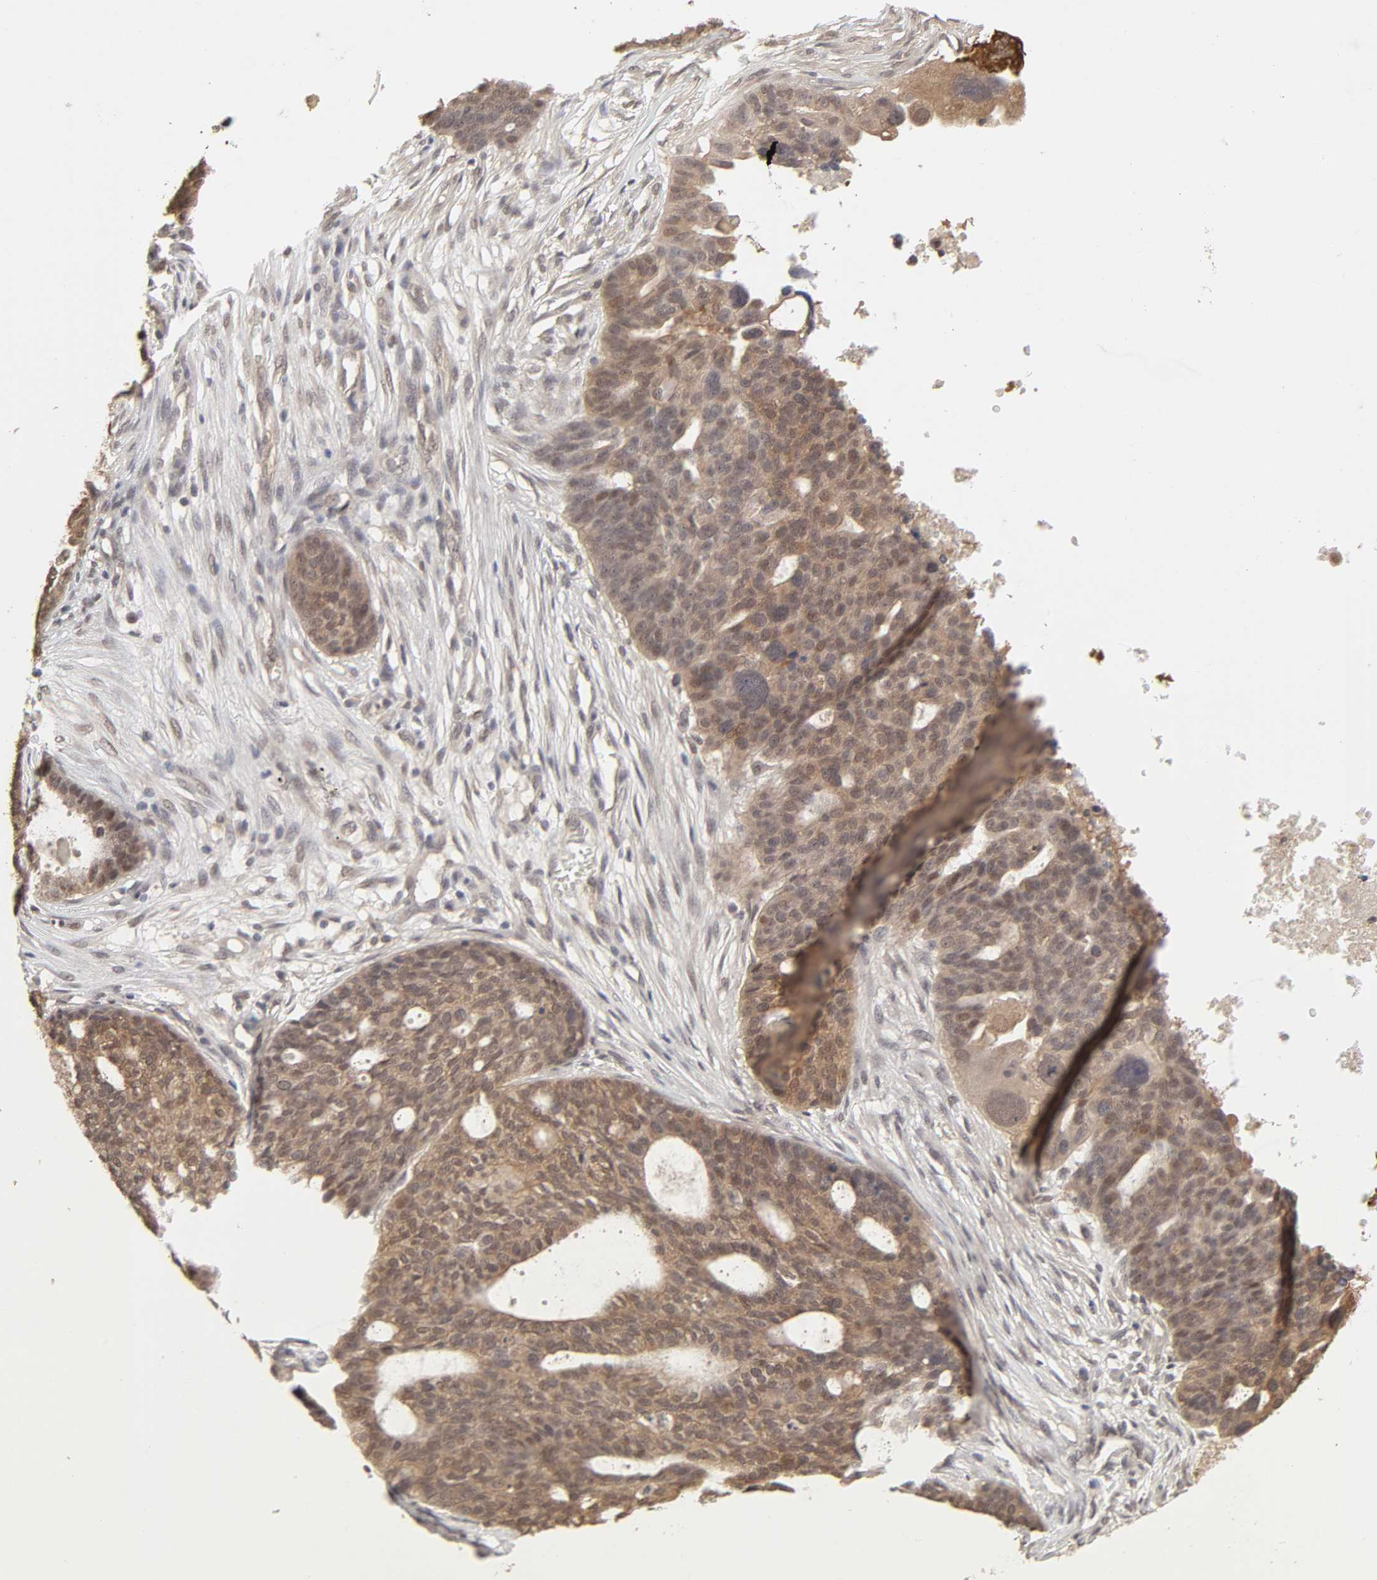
{"staining": {"intensity": "moderate", "quantity": ">75%", "location": "cytoplasmic/membranous"}, "tissue": "ovarian cancer", "cell_type": "Tumor cells", "image_type": "cancer", "snomed": [{"axis": "morphology", "description": "Cystadenocarcinoma, serous, NOS"}, {"axis": "topography", "description": "Ovary"}], "caption": "This image demonstrates ovarian cancer (serous cystadenocarcinoma) stained with immunohistochemistry (IHC) to label a protein in brown. The cytoplasmic/membranous of tumor cells show moderate positivity for the protein. Nuclei are counter-stained blue.", "gene": "MAPK1", "patient": {"sex": "female", "age": 59}}